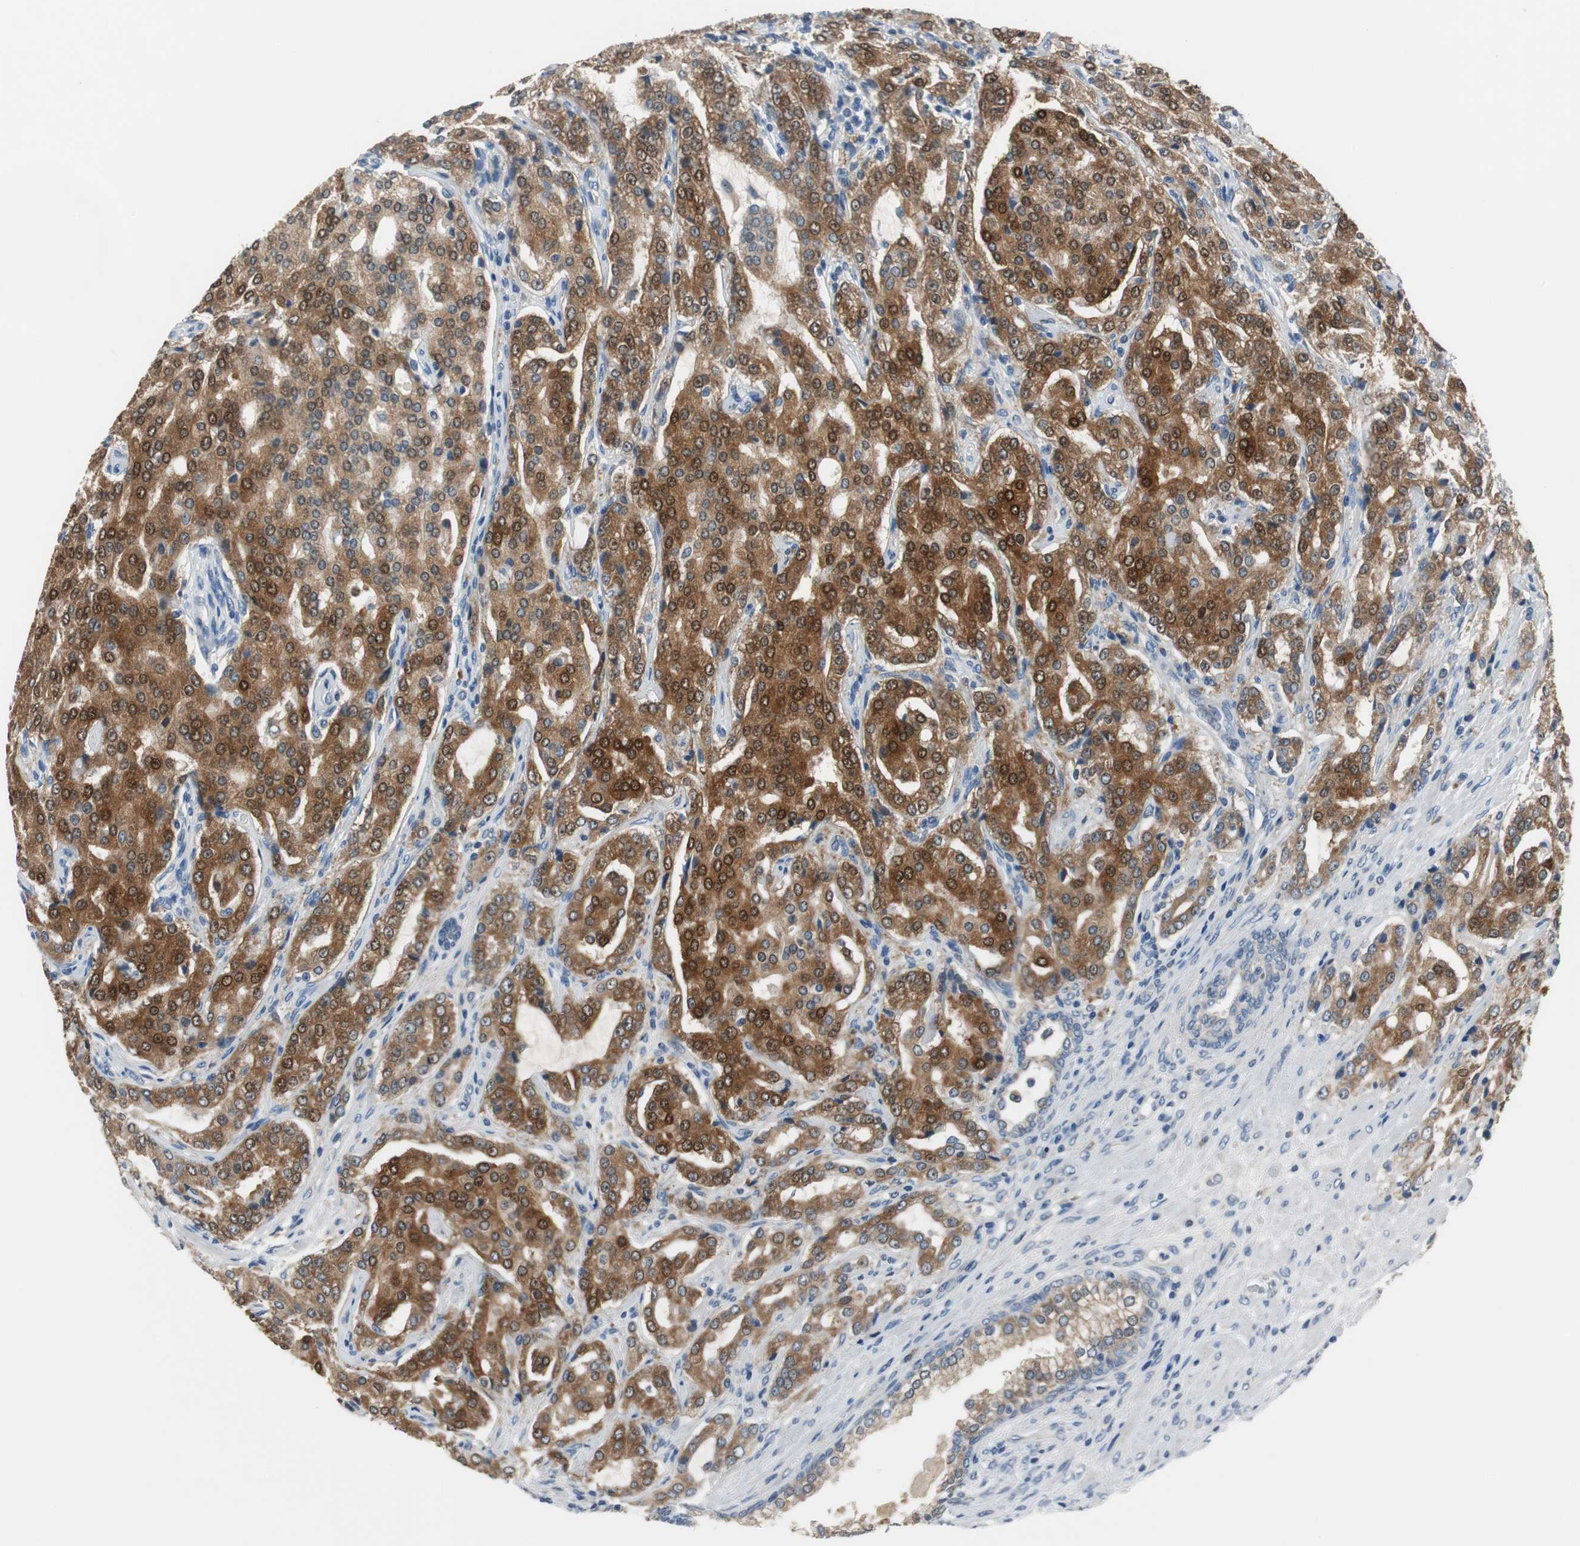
{"staining": {"intensity": "strong", "quantity": ">75%", "location": "cytoplasmic/membranous"}, "tissue": "prostate cancer", "cell_type": "Tumor cells", "image_type": "cancer", "snomed": [{"axis": "morphology", "description": "Adenocarcinoma, High grade"}, {"axis": "topography", "description": "Prostate"}], "caption": "DAB immunohistochemical staining of human high-grade adenocarcinoma (prostate) displays strong cytoplasmic/membranous protein expression in approximately >75% of tumor cells.", "gene": "PLAA", "patient": {"sex": "male", "age": 72}}